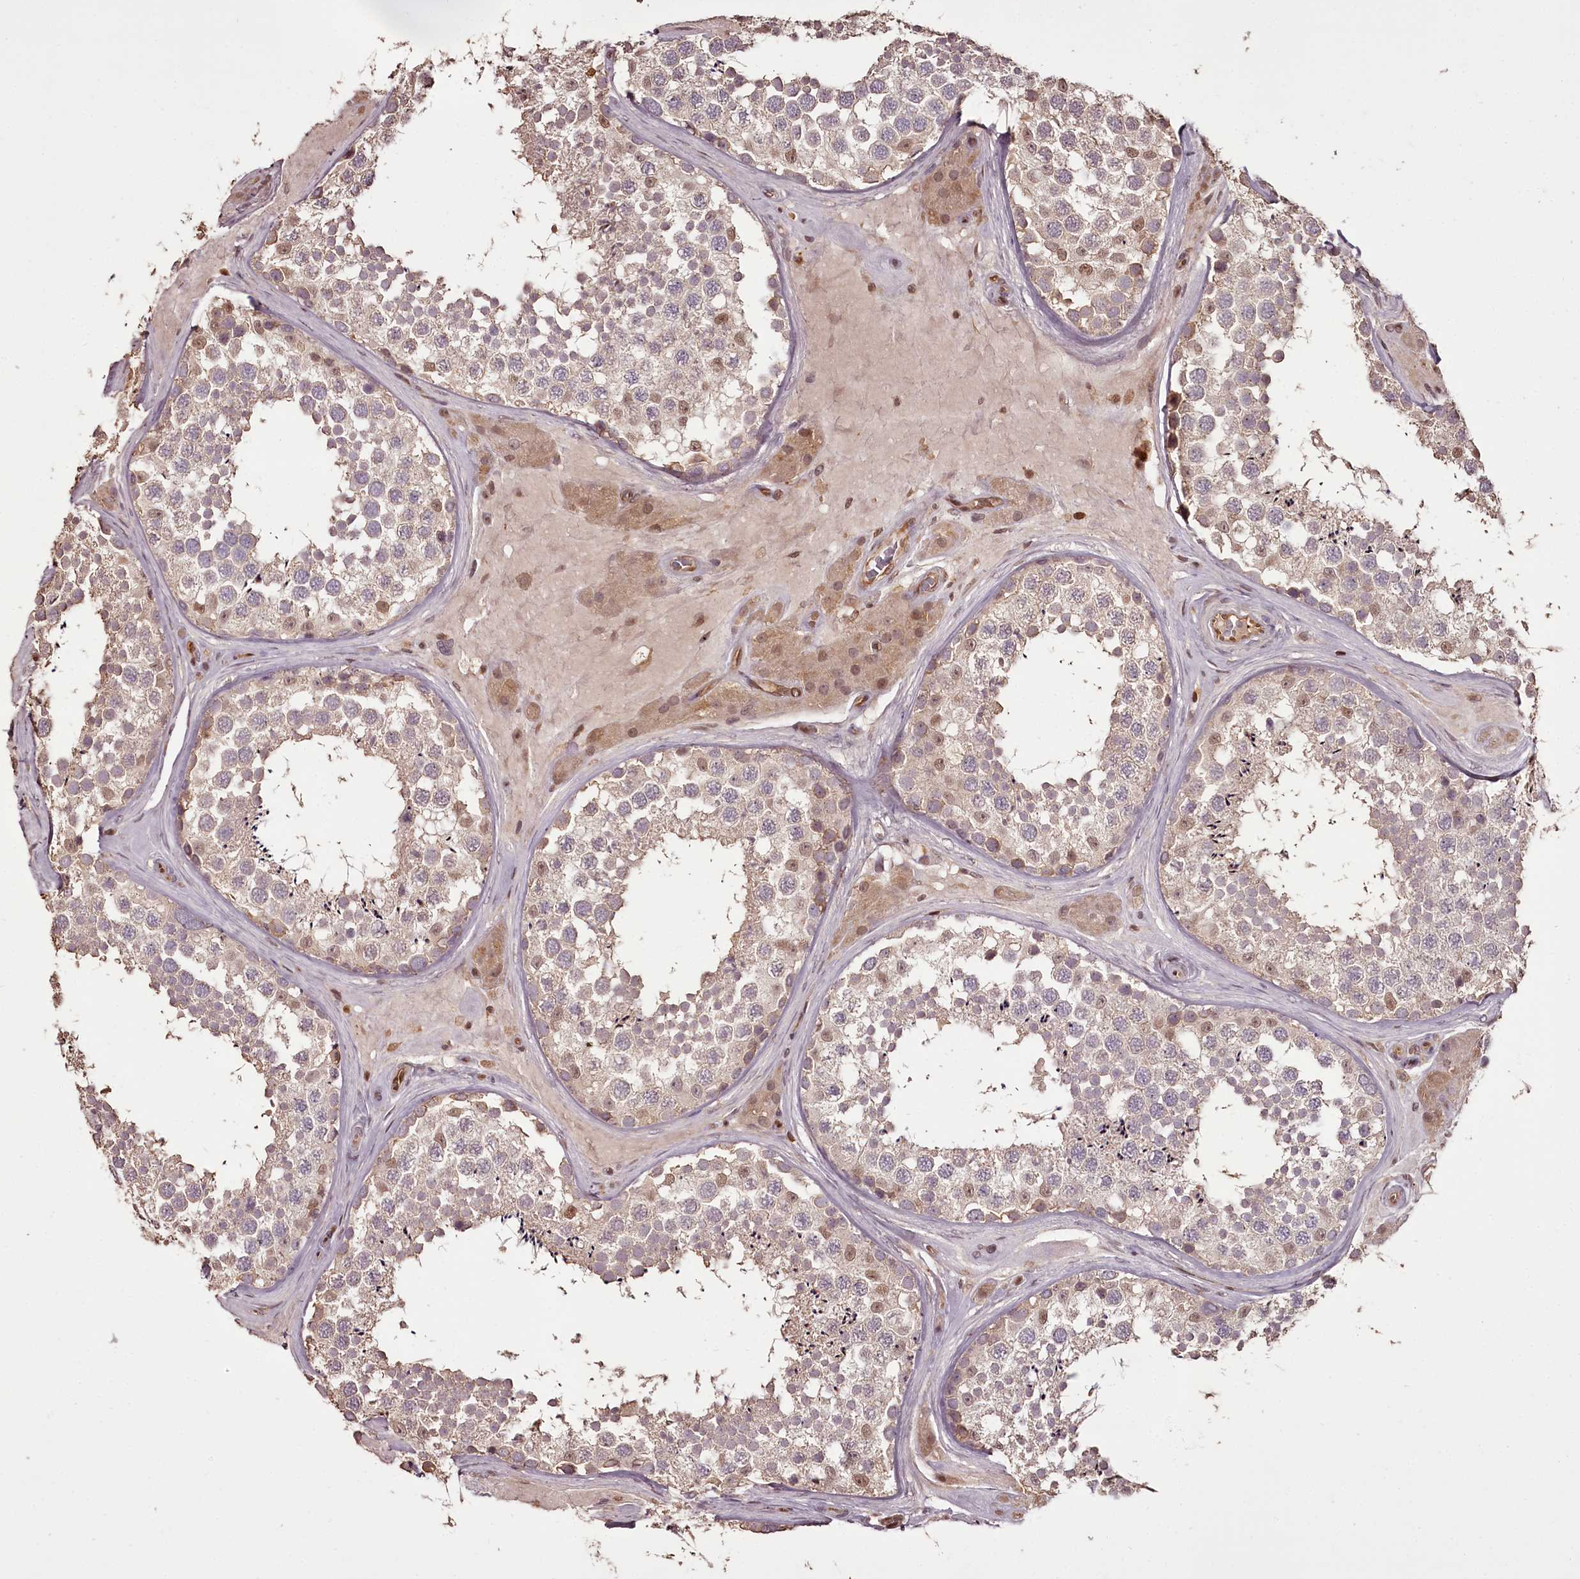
{"staining": {"intensity": "moderate", "quantity": "<25%", "location": "cytoplasmic/membranous,nuclear"}, "tissue": "testis", "cell_type": "Cells in seminiferous ducts", "image_type": "normal", "snomed": [{"axis": "morphology", "description": "Normal tissue, NOS"}, {"axis": "topography", "description": "Testis"}], "caption": "An image of testis stained for a protein demonstrates moderate cytoplasmic/membranous,nuclear brown staining in cells in seminiferous ducts. (DAB IHC with brightfield microscopy, high magnification).", "gene": "NPRL2", "patient": {"sex": "male", "age": 46}}